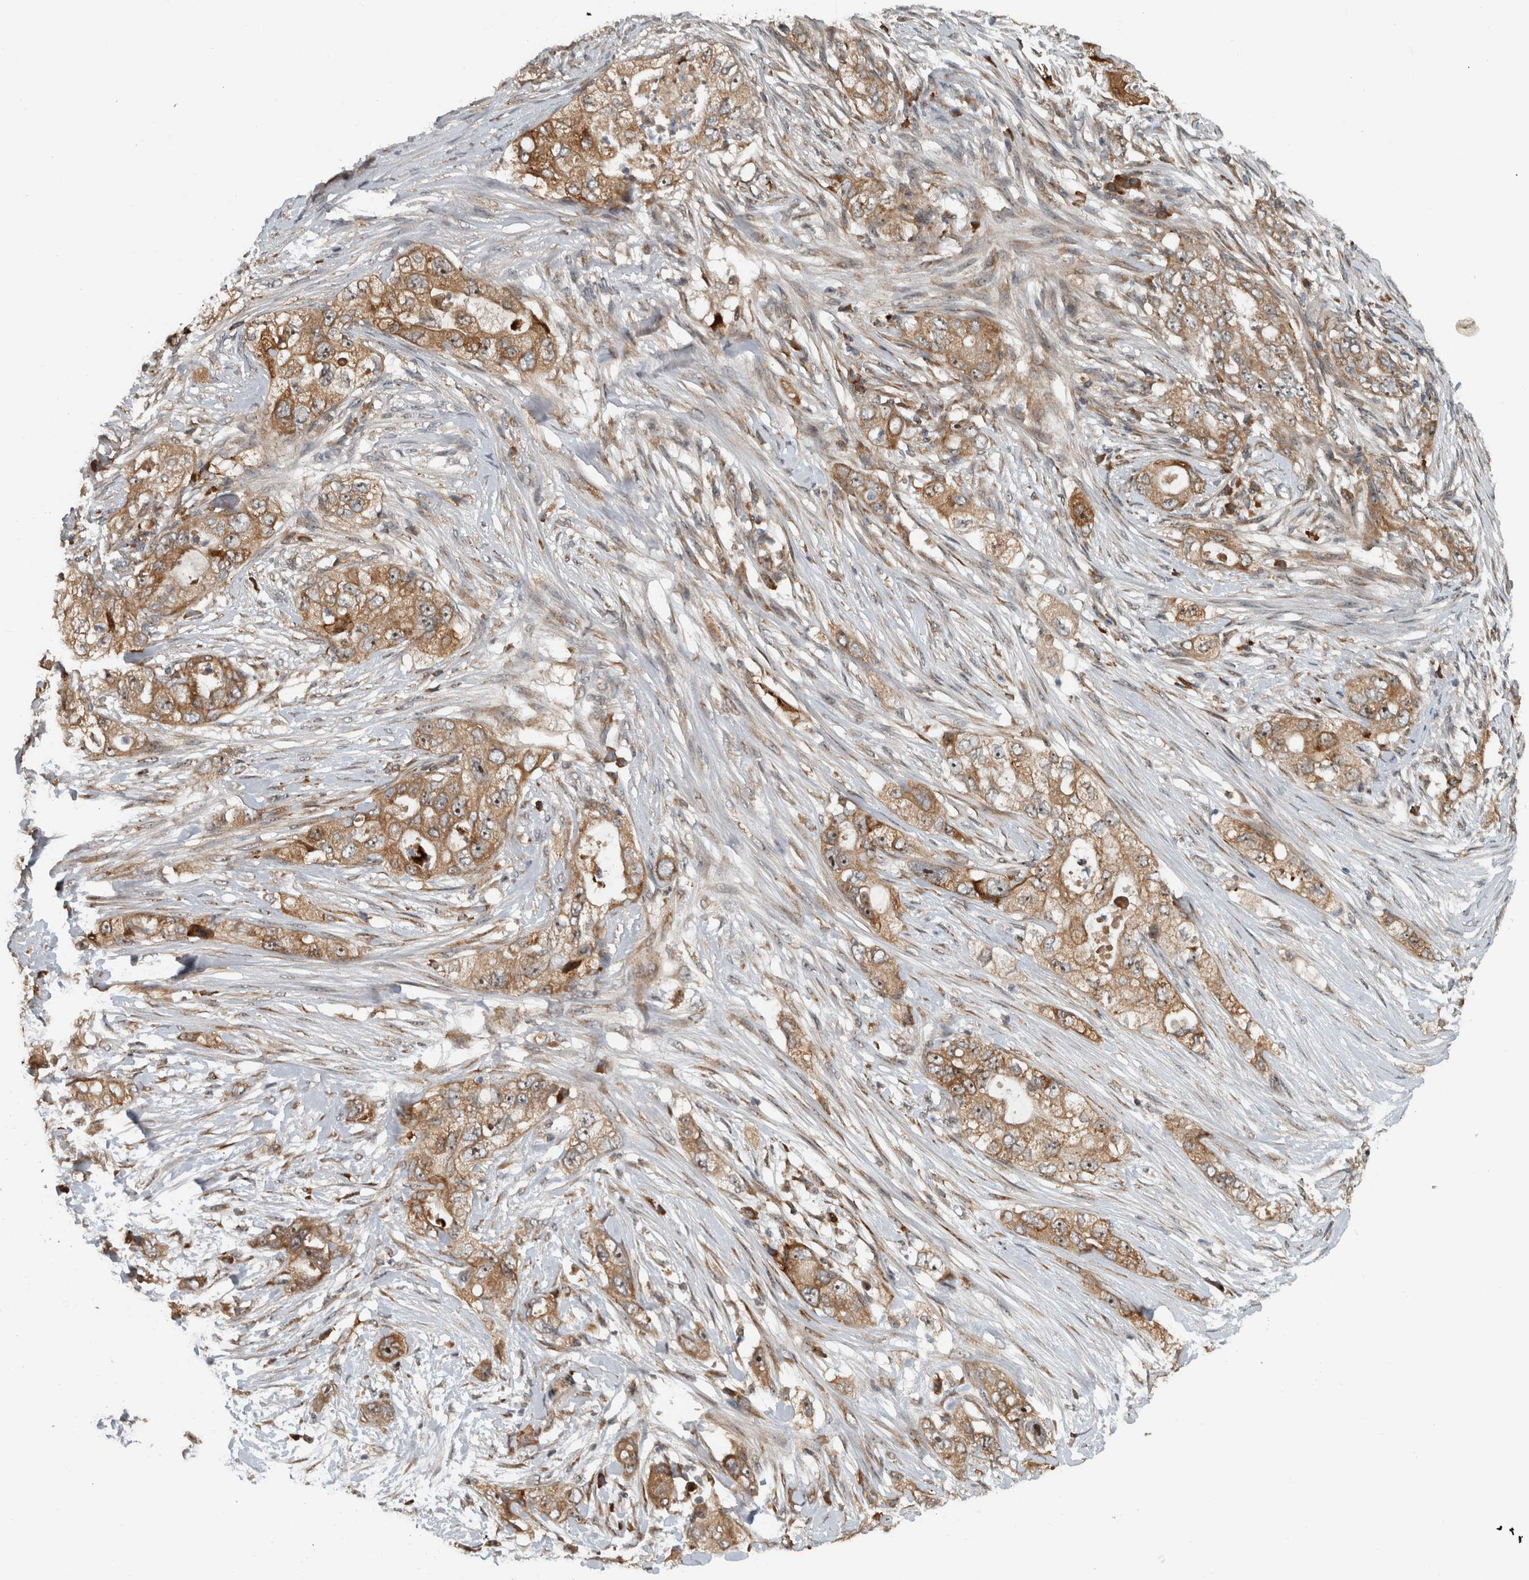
{"staining": {"intensity": "moderate", "quantity": ">75%", "location": "cytoplasmic/membranous,nuclear"}, "tissue": "pancreatic cancer", "cell_type": "Tumor cells", "image_type": "cancer", "snomed": [{"axis": "morphology", "description": "Adenocarcinoma, NOS"}, {"axis": "topography", "description": "Pancreas"}], "caption": "Approximately >75% of tumor cells in pancreatic adenocarcinoma demonstrate moderate cytoplasmic/membranous and nuclear protein positivity as visualized by brown immunohistochemical staining.", "gene": "GPR137B", "patient": {"sex": "female", "age": 73}}